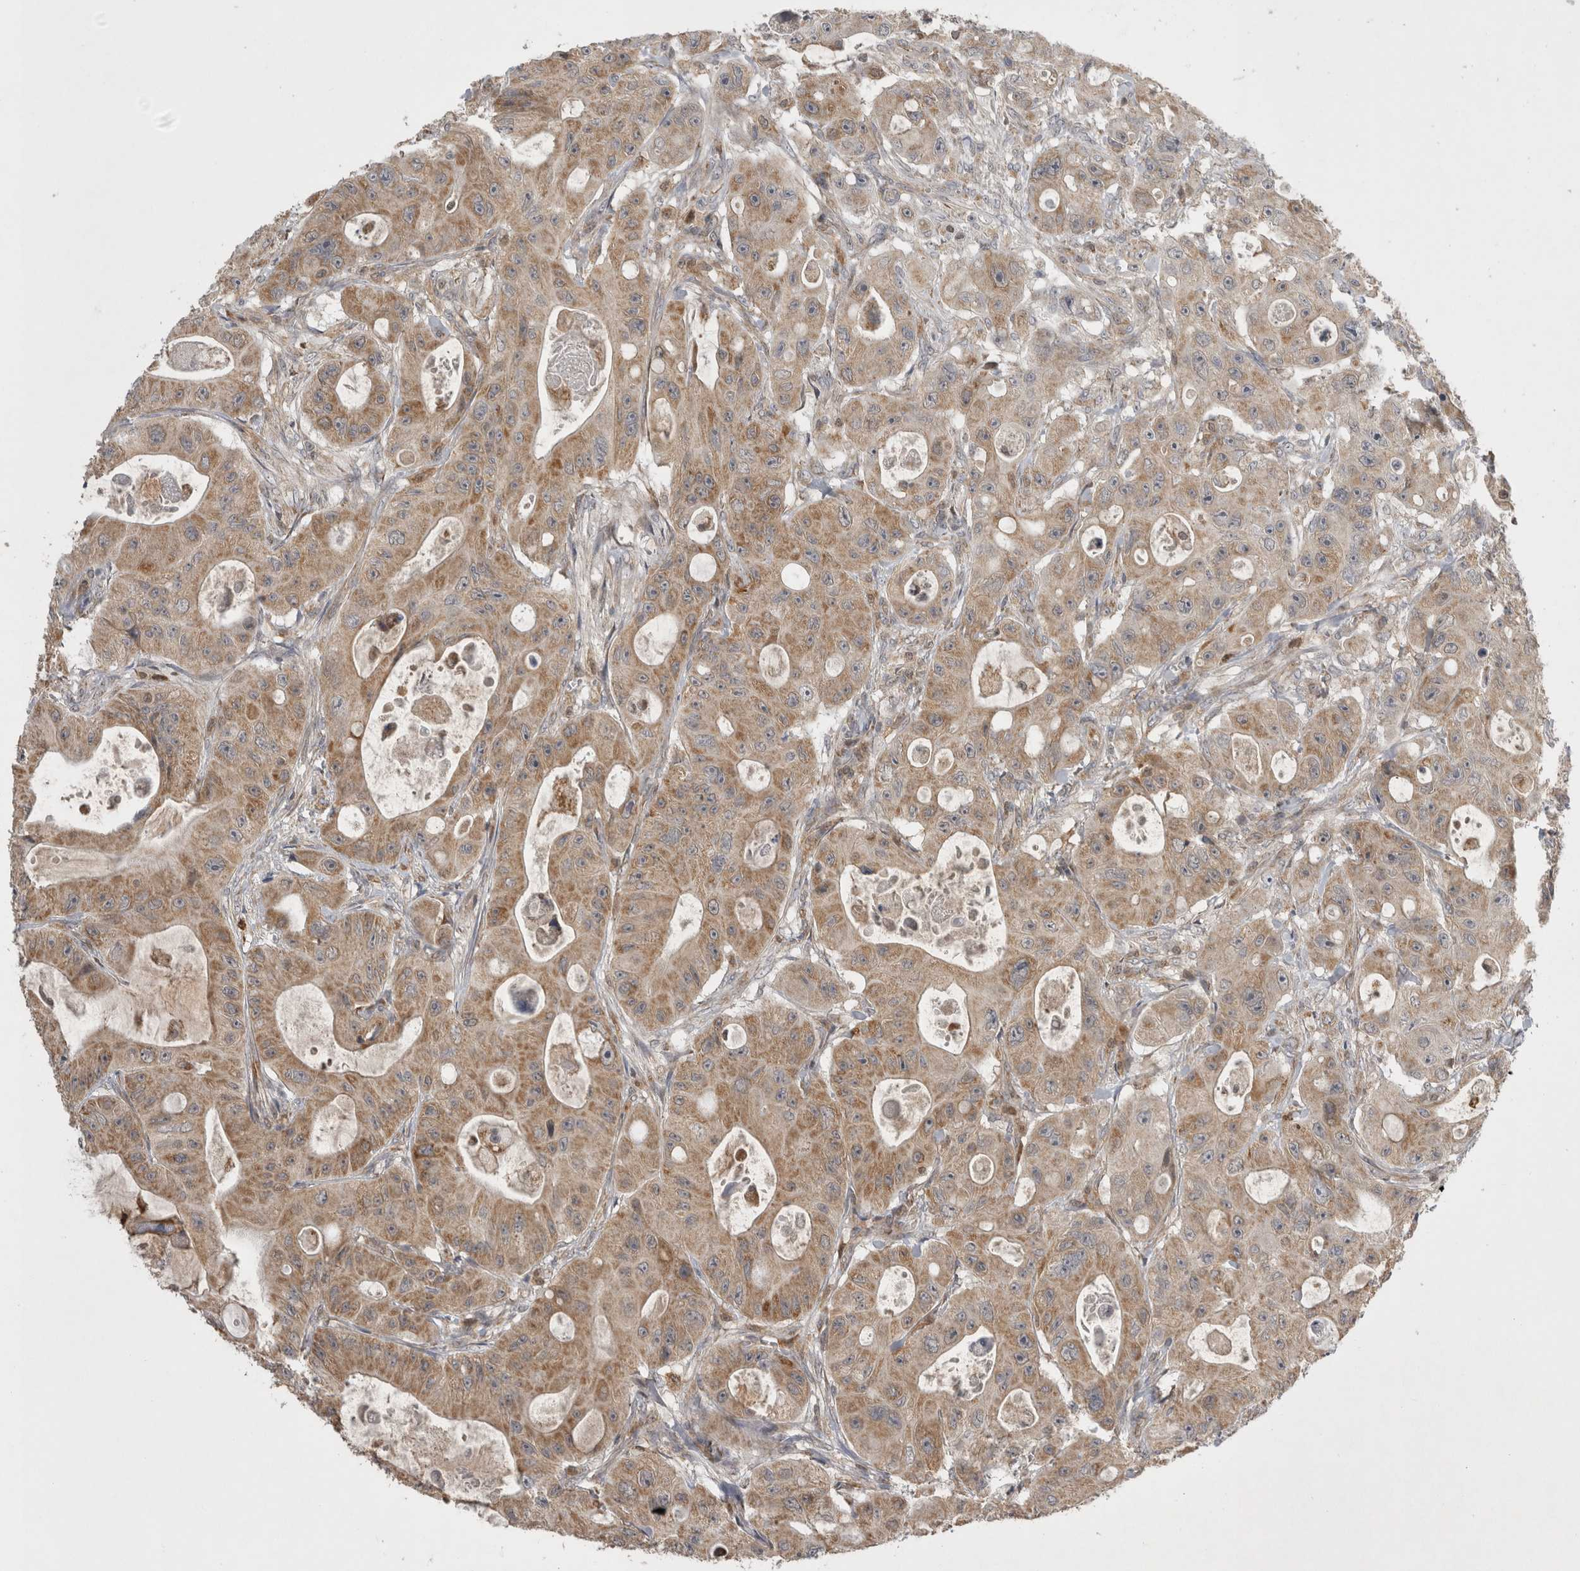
{"staining": {"intensity": "weak", "quantity": ">75%", "location": "cytoplasmic/membranous"}, "tissue": "colorectal cancer", "cell_type": "Tumor cells", "image_type": "cancer", "snomed": [{"axis": "morphology", "description": "Adenocarcinoma, NOS"}, {"axis": "topography", "description": "Colon"}], "caption": "This image exhibits IHC staining of colorectal cancer (adenocarcinoma), with low weak cytoplasmic/membranous positivity in approximately >75% of tumor cells.", "gene": "KCNIP1", "patient": {"sex": "female", "age": 46}}